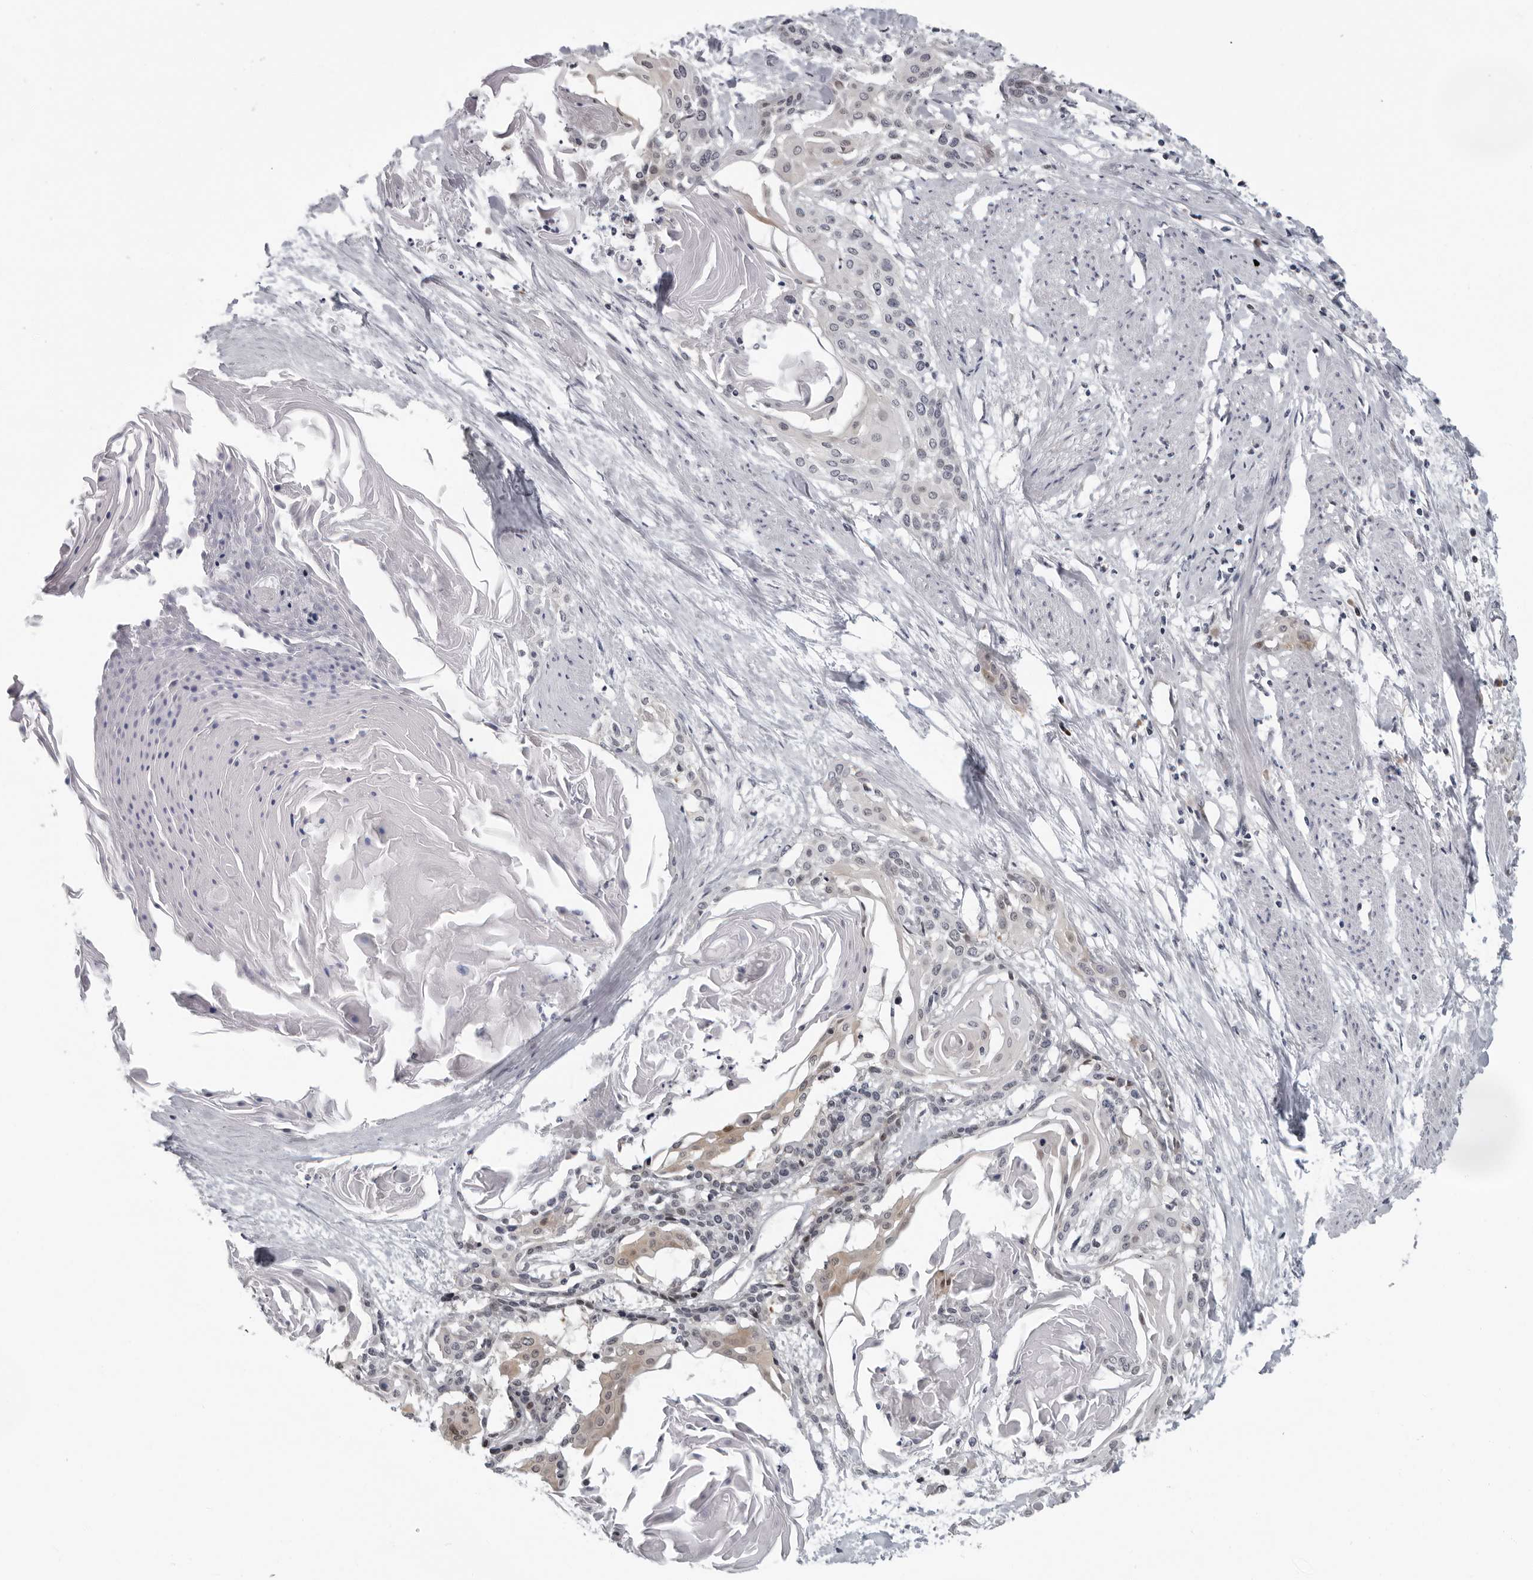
{"staining": {"intensity": "weak", "quantity": "<25%", "location": "cytoplasmic/membranous"}, "tissue": "cervical cancer", "cell_type": "Tumor cells", "image_type": "cancer", "snomed": [{"axis": "morphology", "description": "Squamous cell carcinoma, NOS"}, {"axis": "topography", "description": "Cervix"}], "caption": "IHC image of human squamous cell carcinoma (cervical) stained for a protein (brown), which shows no staining in tumor cells.", "gene": "PIP4K2C", "patient": {"sex": "female", "age": 57}}